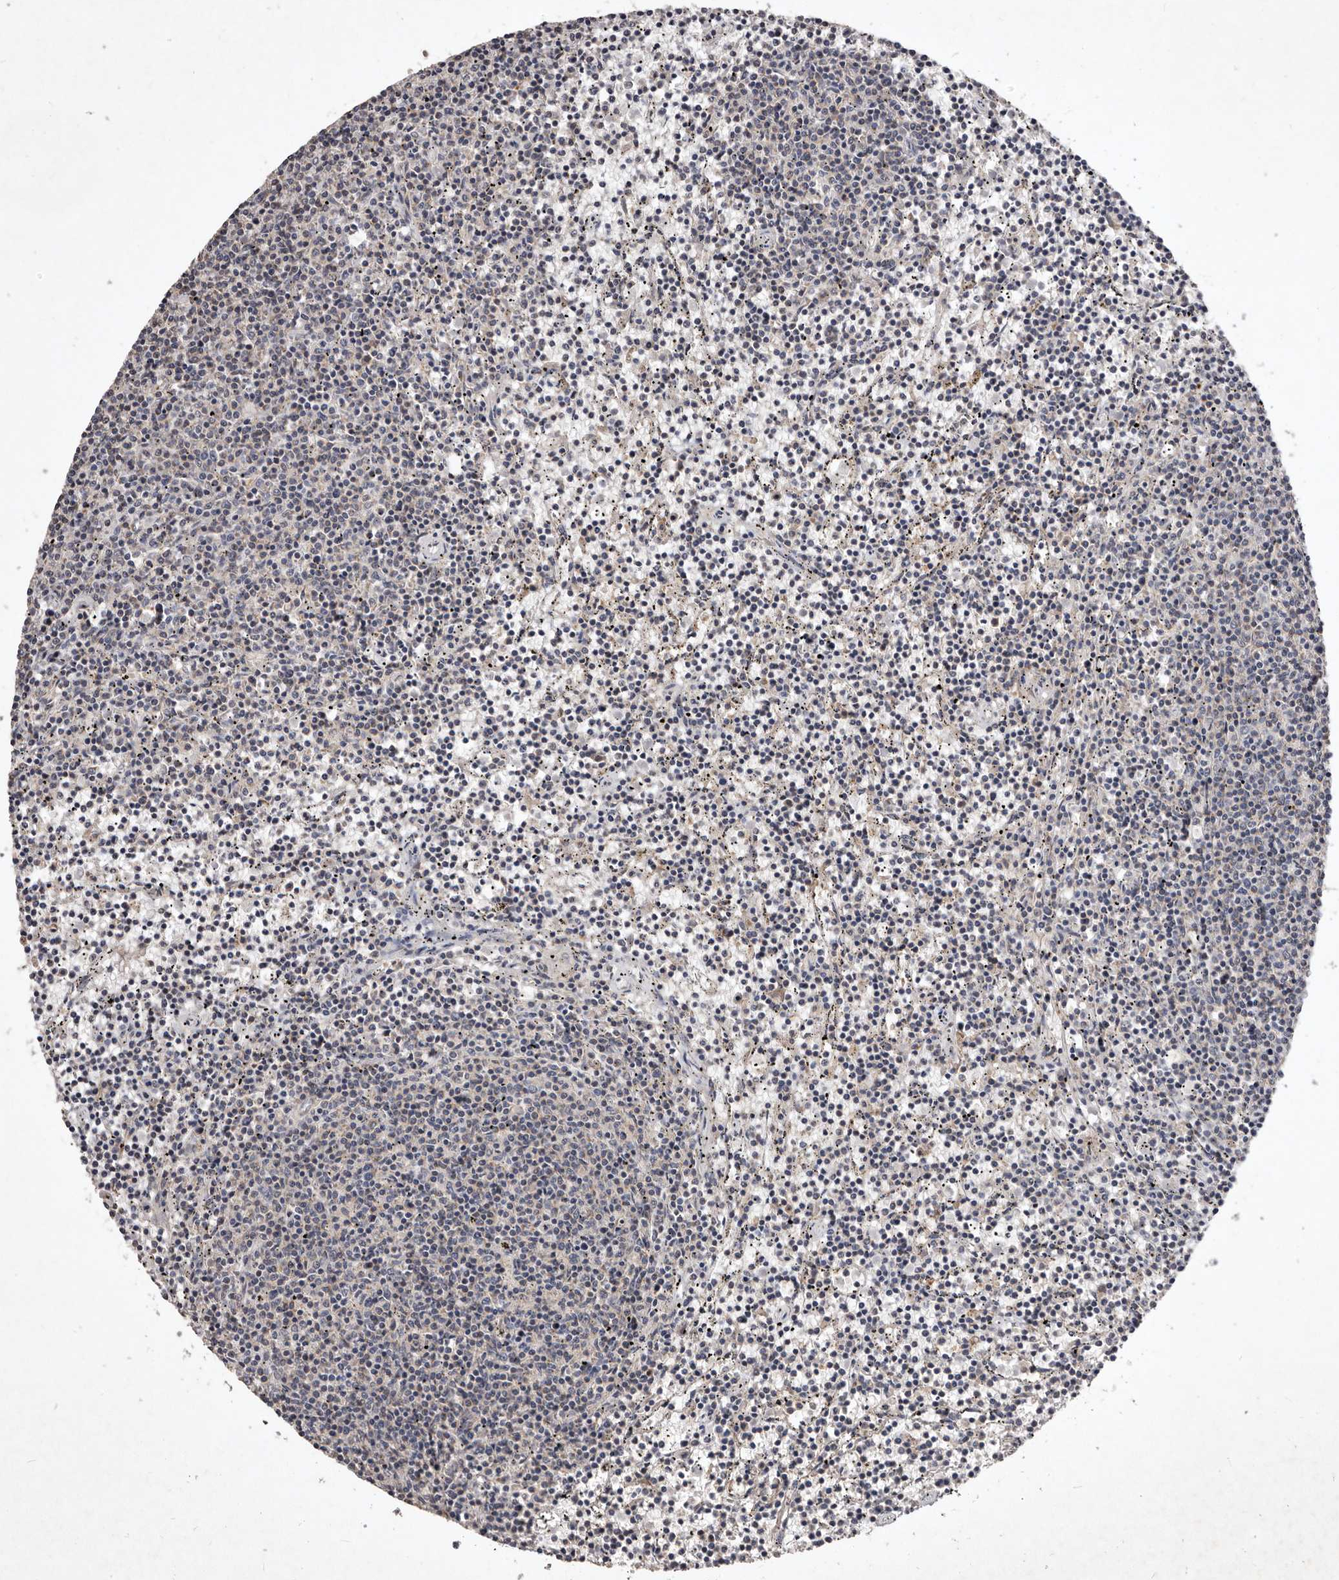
{"staining": {"intensity": "negative", "quantity": "none", "location": "none"}, "tissue": "lymphoma", "cell_type": "Tumor cells", "image_type": "cancer", "snomed": [{"axis": "morphology", "description": "Malignant lymphoma, non-Hodgkin's type, Low grade"}, {"axis": "topography", "description": "Spleen"}], "caption": "A micrograph of human lymphoma is negative for staining in tumor cells.", "gene": "FLAD1", "patient": {"sex": "female", "age": 50}}